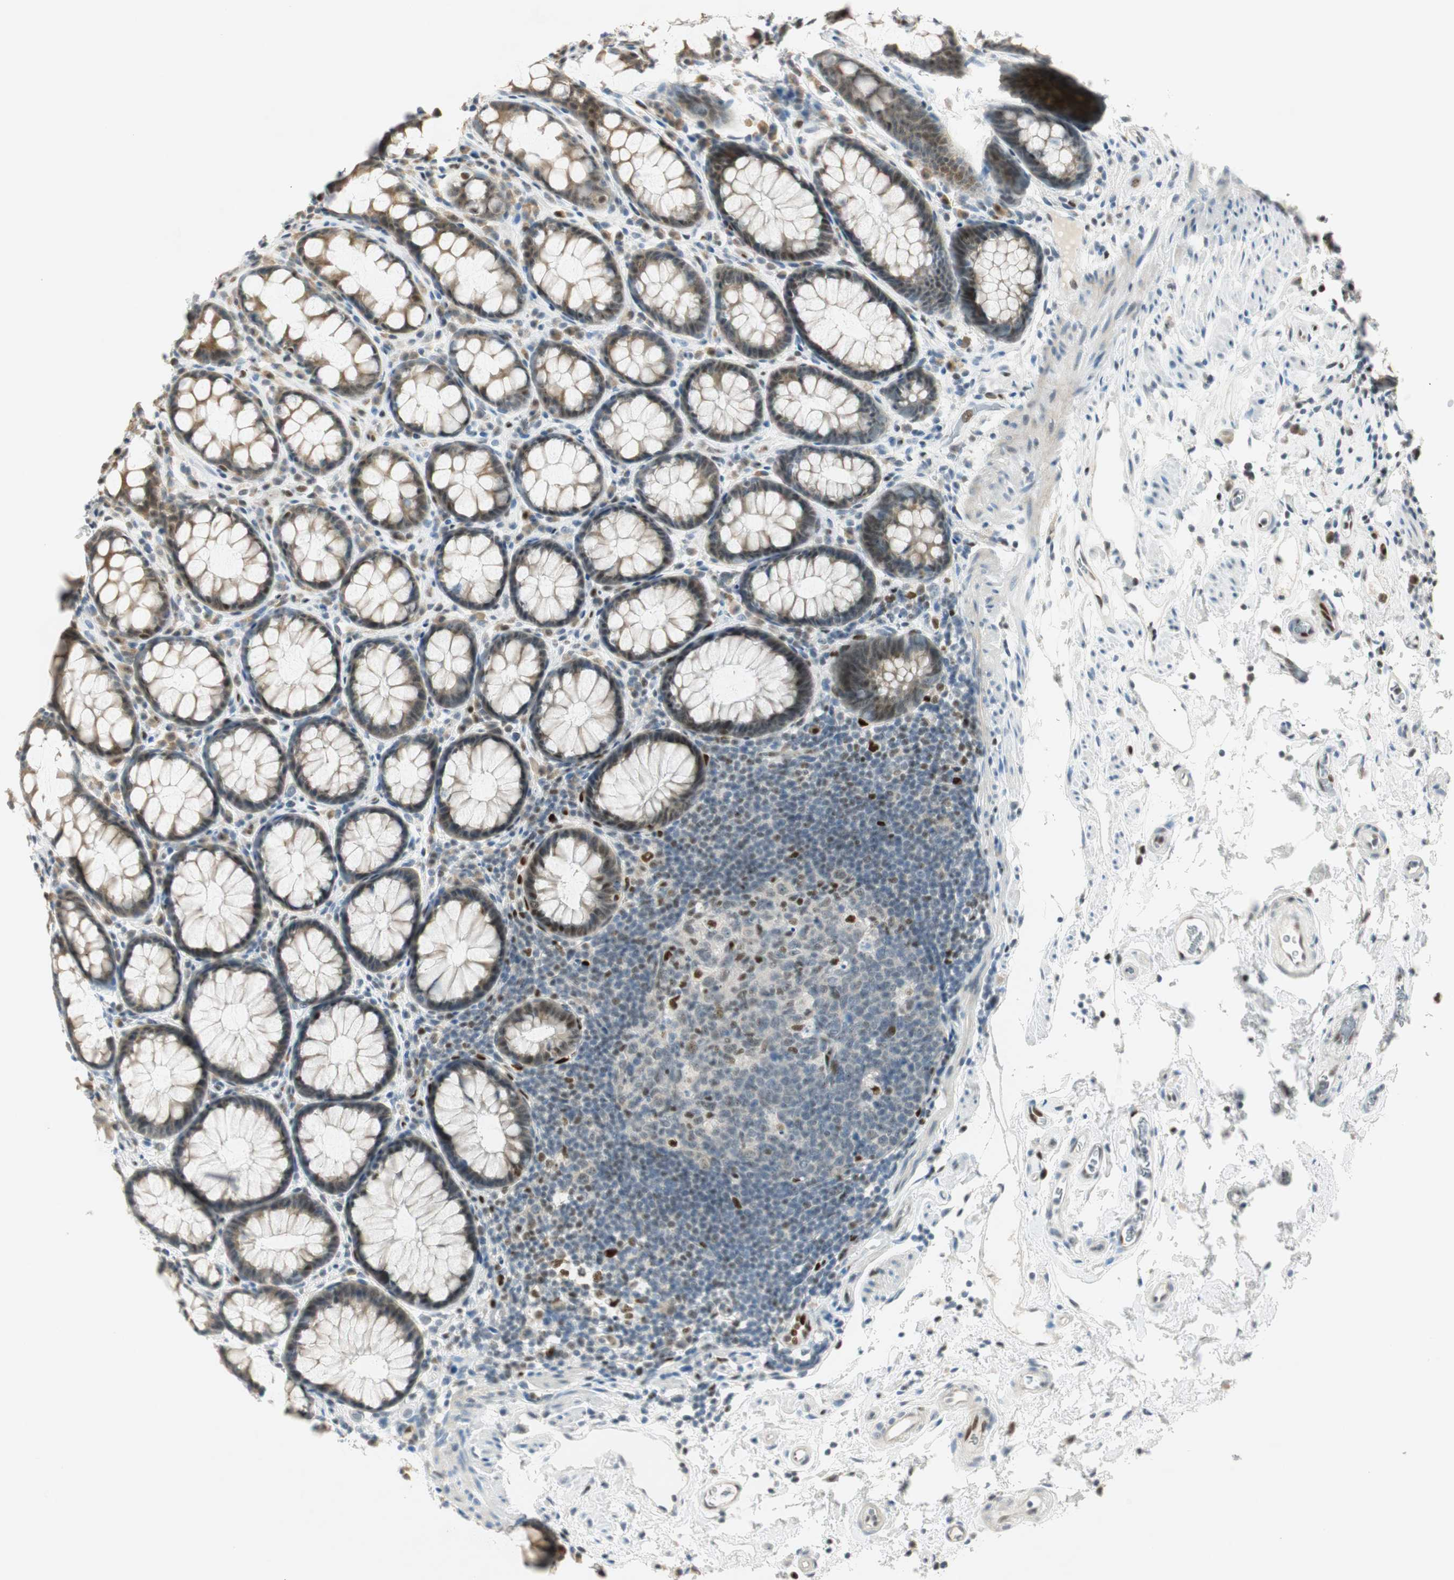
{"staining": {"intensity": "moderate", "quantity": "25%-75%", "location": "cytoplasmic/membranous,nuclear"}, "tissue": "rectum", "cell_type": "Glandular cells", "image_type": "normal", "snomed": [{"axis": "morphology", "description": "Normal tissue, NOS"}, {"axis": "topography", "description": "Rectum"}], "caption": "Immunohistochemistry image of normal human rectum stained for a protein (brown), which reveals medium levels of moderate cytoplasmic/membranous,nuclear expression in about 25%-75% of glandular cells.", "gene": "MSX2", "patient": {"sex": "male", "age": 92}}